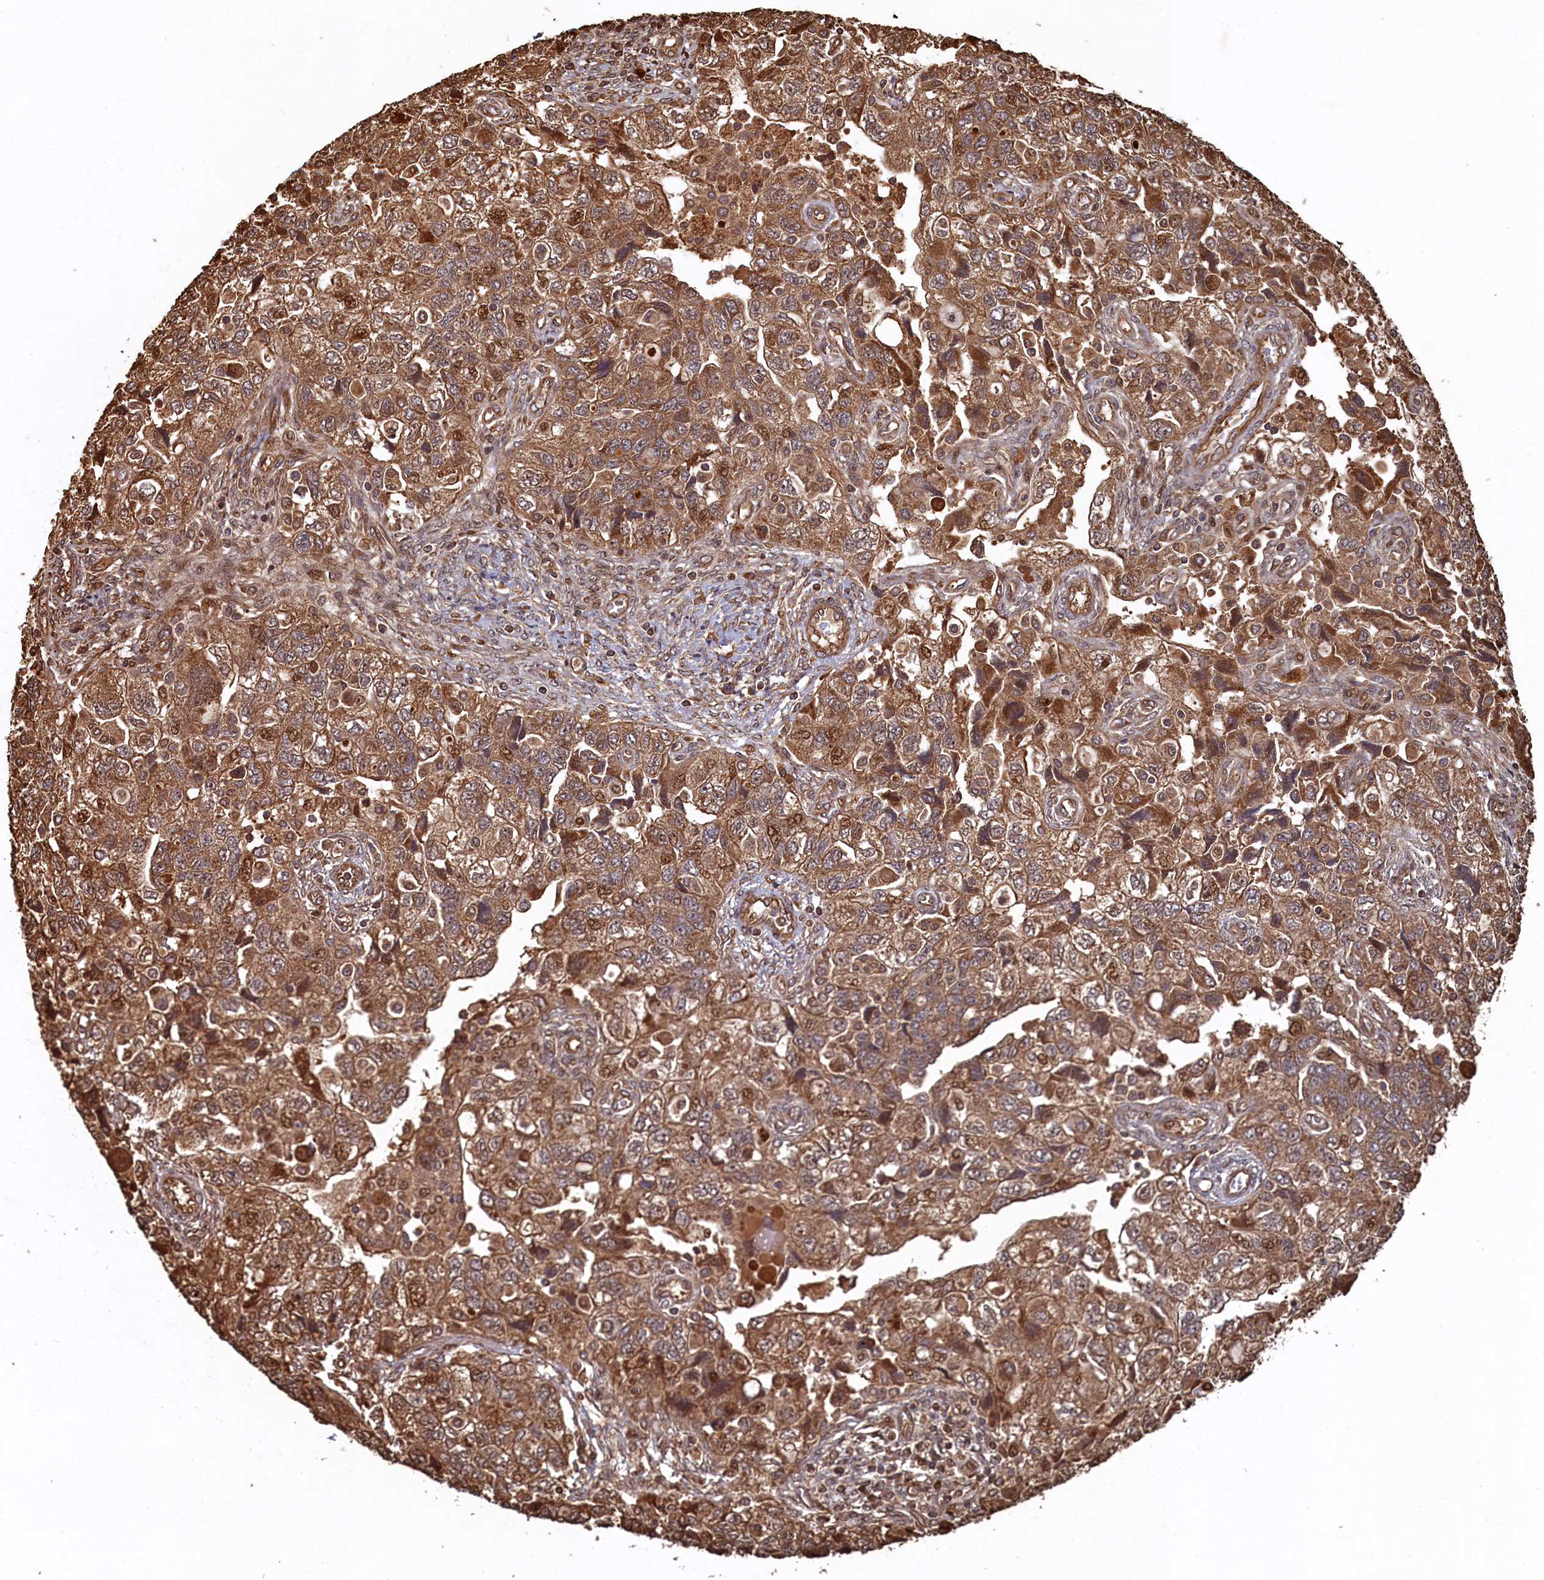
{"staining": {"intensity": "moderate", "quantity": ">75%", "location": "cytoplasmic/membranous"}, "tissue": "ovarian cancer", "cell_type": "Tumor cells", "image_type": "cancer", "snomed": [{"axis": "morphology", "description": "Carcinoma, NOS"}, {"axis": "morphology", "description": "Cystadenocarcinoma, serous, NOS"}, {"axis": "topography", "description": "Ovary"}], "caption": "The histopathology image shows a brown stain indicating the presence of a protein in the cytoplasmic/membranous of tumor cells in ovarian serous cystadenocarcinoma. Immunohistochemistry stains the protein of interest in brown and the nuclei are stained blue.", "gene": "PIGN", "patient": {"sex": "female", "age": 69}}